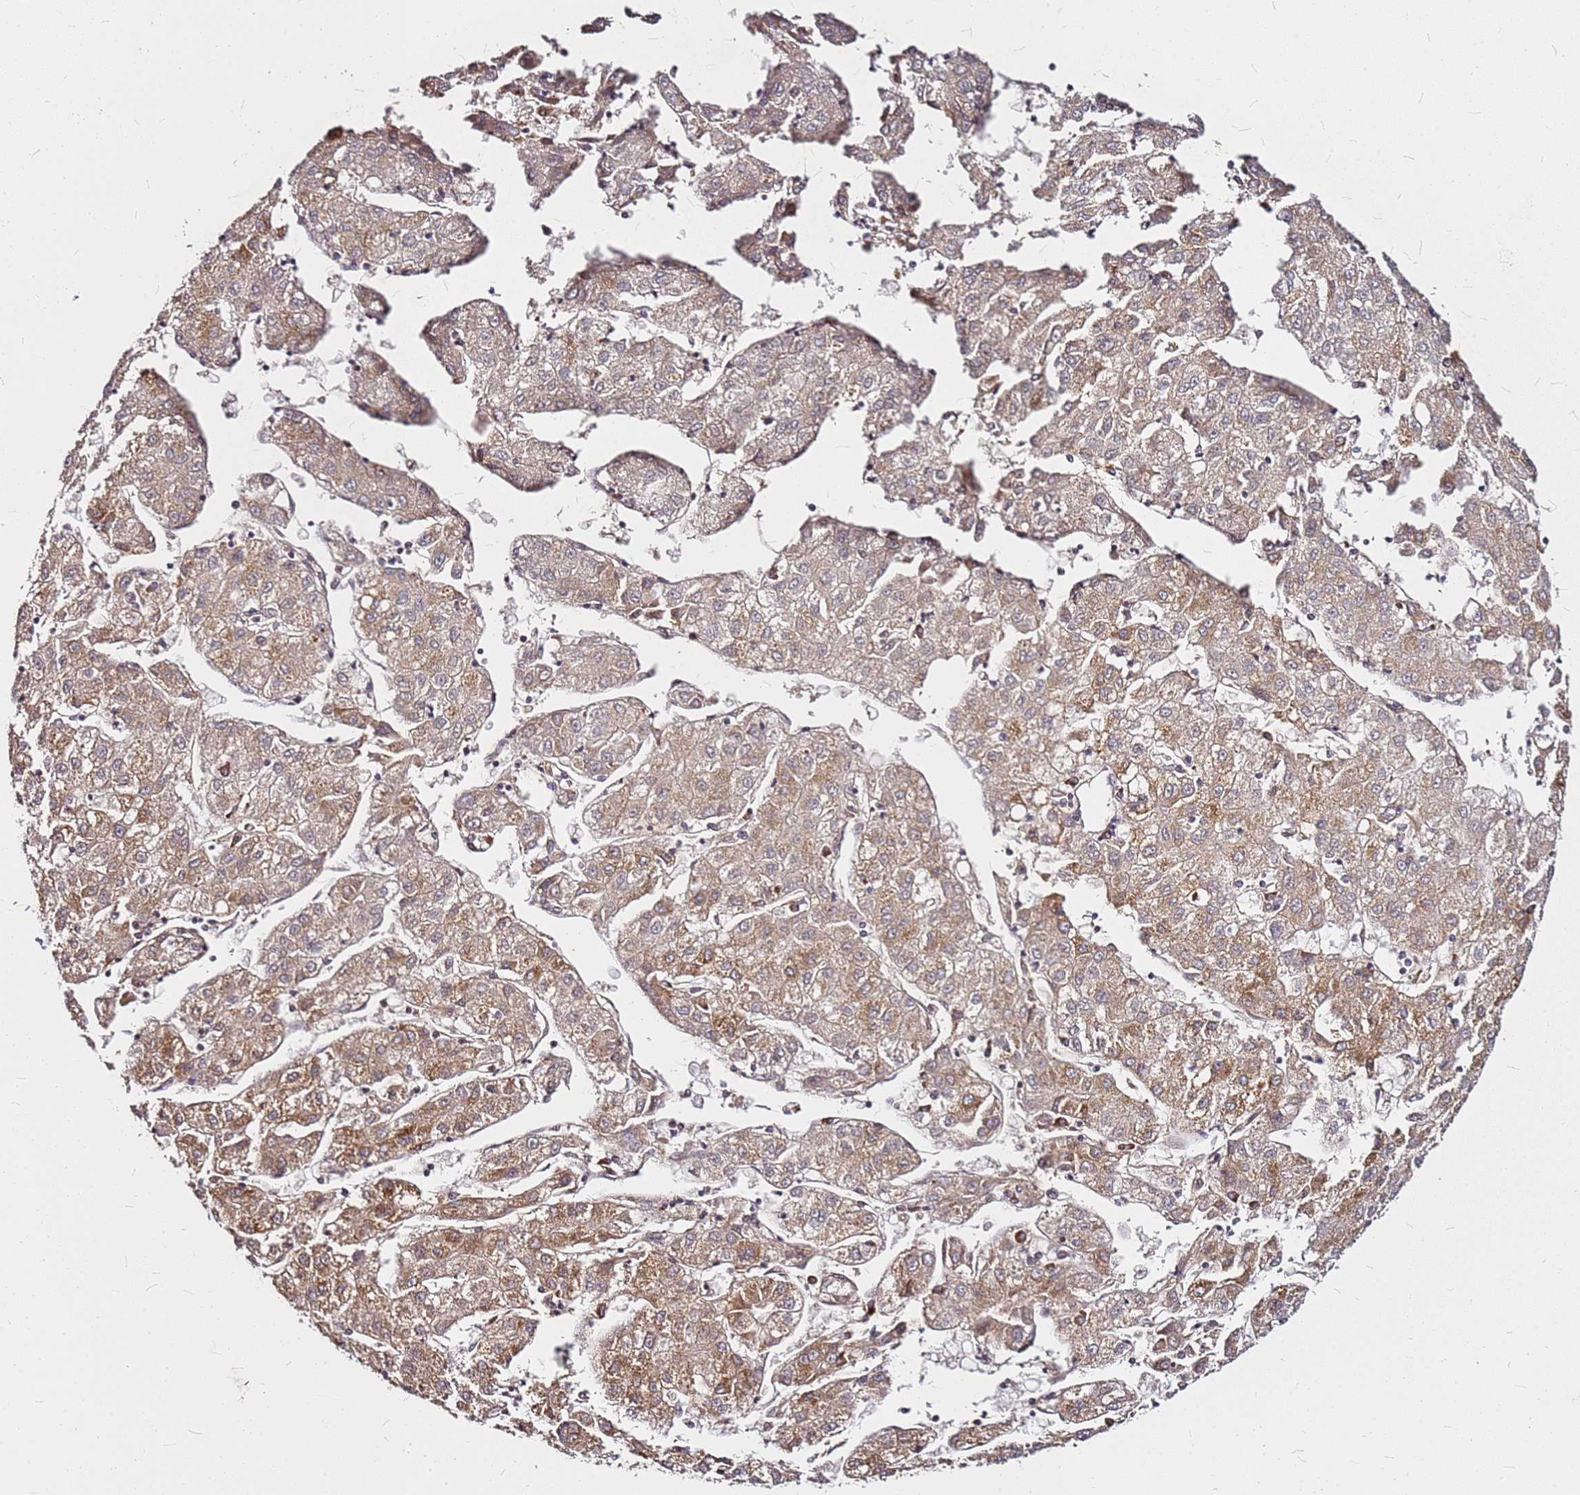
{"staining": {"intensity": "moderate", "quantity": ">75%", "location": "cytoplasmic/membranous"}, "tissue": "liver cancer", "cell_type": "Tumor cells", "image_type": "cancer", "snomed": [{"axis": "morphology", "description": "Carcinoma, Hepatocellular, NOS"}, {"axis": "topography", "description": "Liver"}], "caption": "Immunohistochemistry of human hepatocellular carcinoma (liver) displays medium levels of moderate cytoplasmic/membranous expression in about >75% of tumor cells.", "gene": "DCDC2C", "patient": {"sex": "male", "age": 72}}